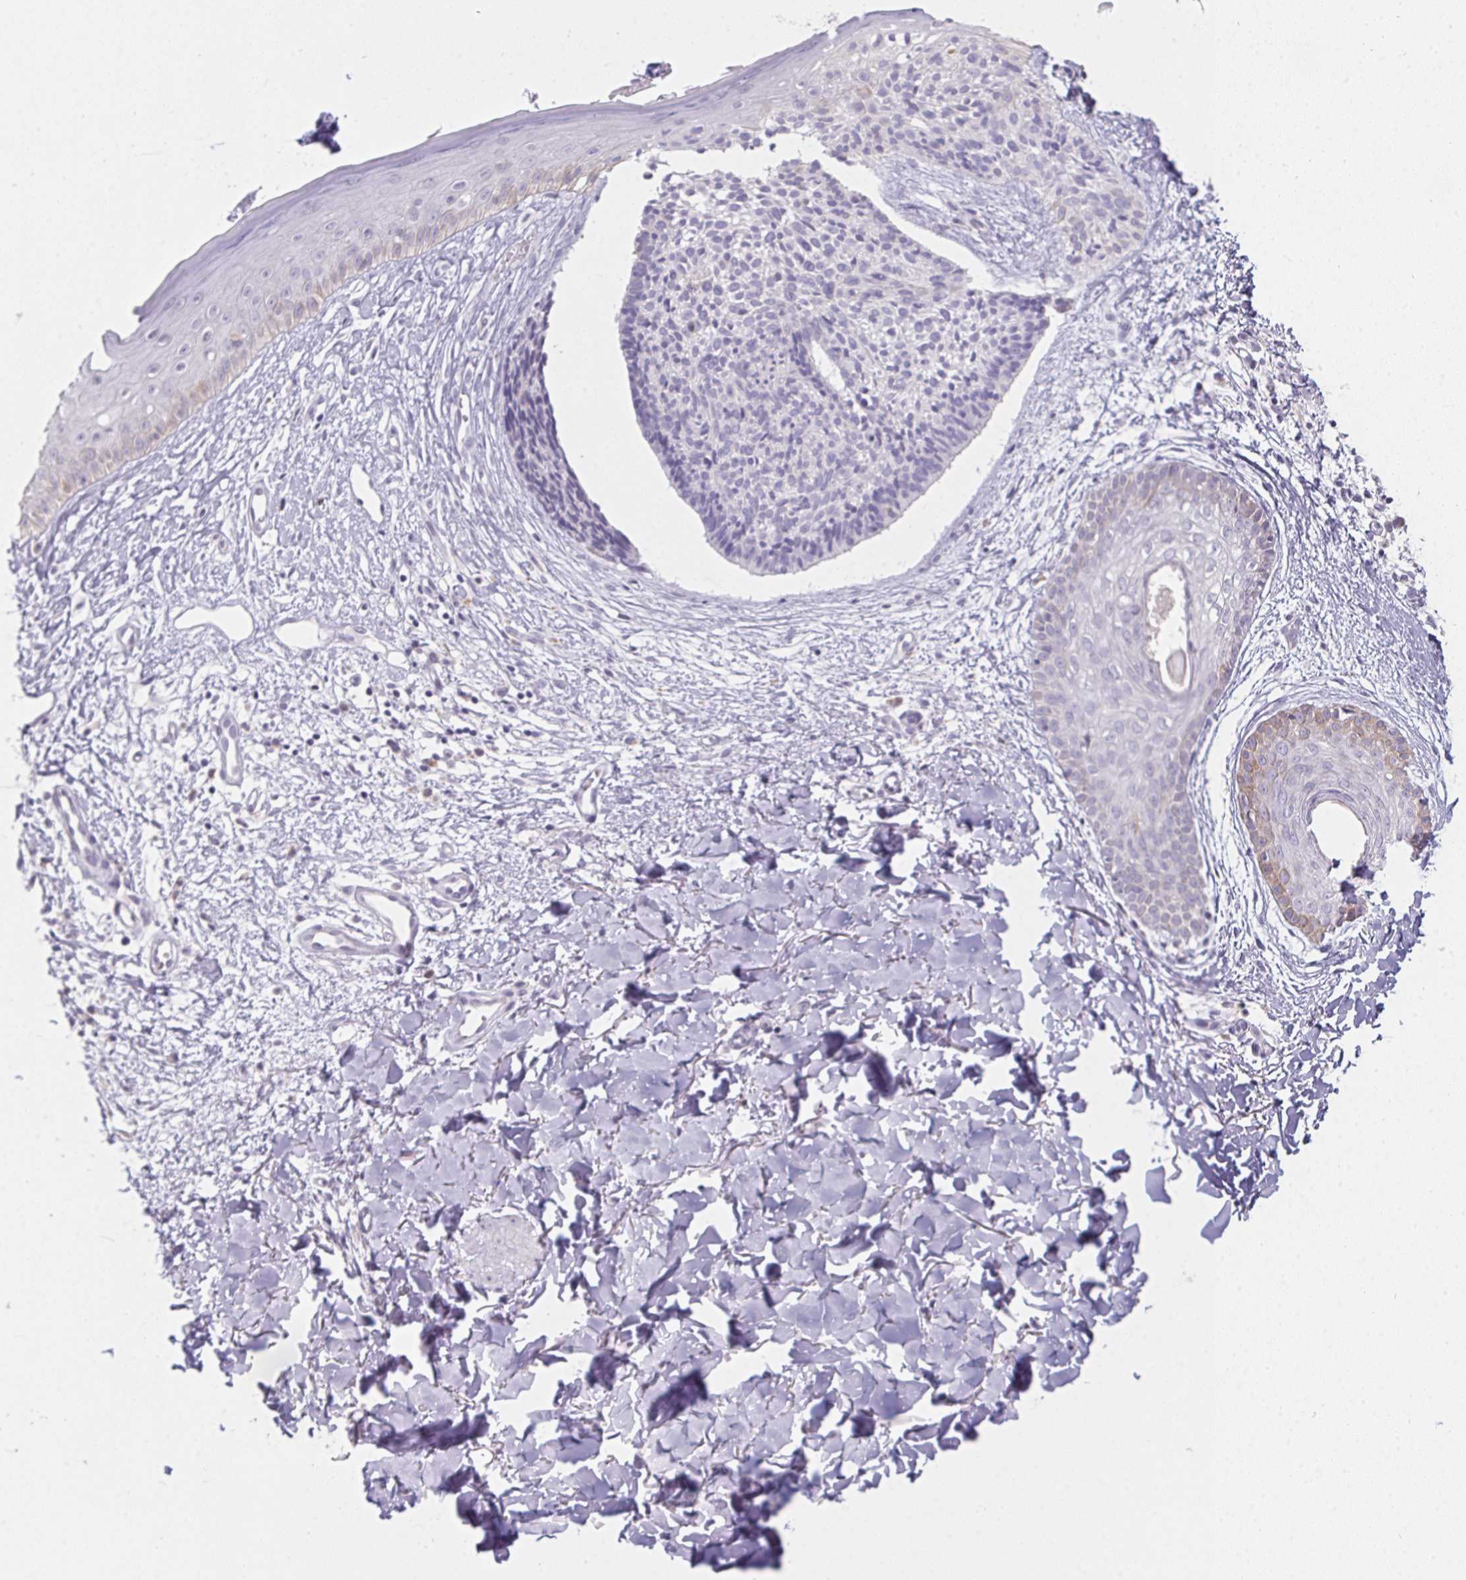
{"staining": {"intensity": "negative", "quantity": "none", "location": "none"}, "tissue": "skin cancer", "cell_type": "Tumor cells", "image_type": "cancer", "snomed": [{"axis": "morphology", "description": "Basal cell carcinoma"}, {"axis": "topography", "description": "Skin"}], "caption": "Photomicrograph shows no protein positivity in tumor cells of basal cell carcinoma (skin) tissue. (Brightfield microscopy of DAB IHC at high magnification).", "gene": "MORC1", "patient": {"sex": "male", "age": 51}}